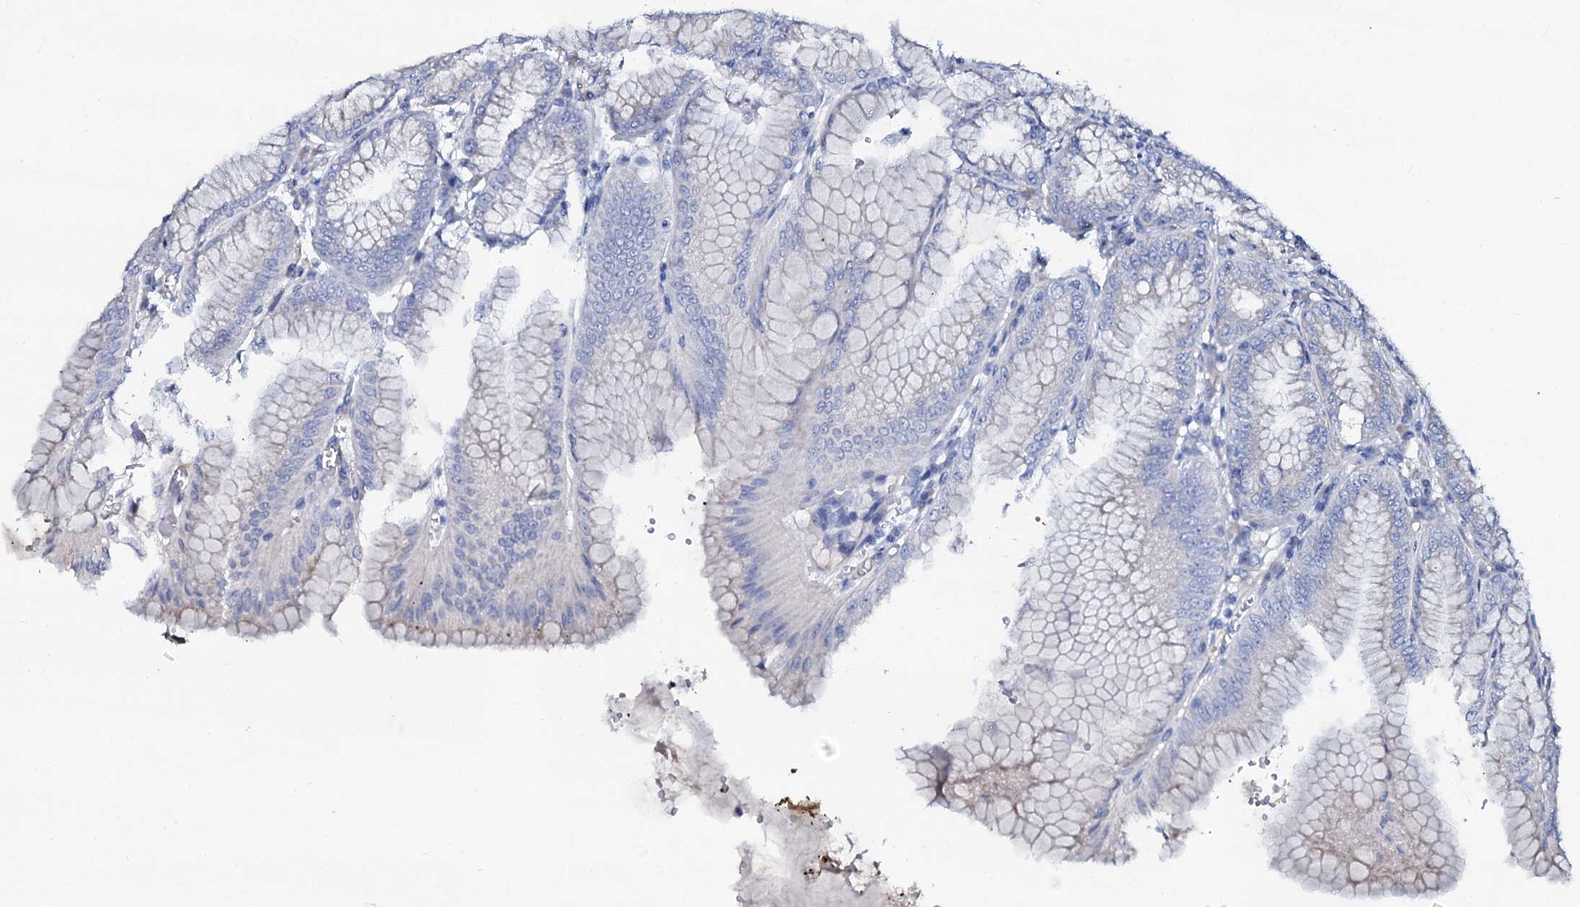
{"staining": {"intensity": "weak", "quantity": "<25%", "location": "cytoplasmic/membranous"}, "tissue": "stomach", "cell_type": "Glandular cells", "image_type": "normal", "snomed": [{"axis": "morphology", "description": "Normal tissue, NOS"}, {"axis": "topography", "description": "Stomach, lower"}], "caption": "Immunohistochemical staining of benign human stomach reveals no significant staining in glandular cells.", "gene": "GPR176", "patient": {"sex": "male", "age": 71}}